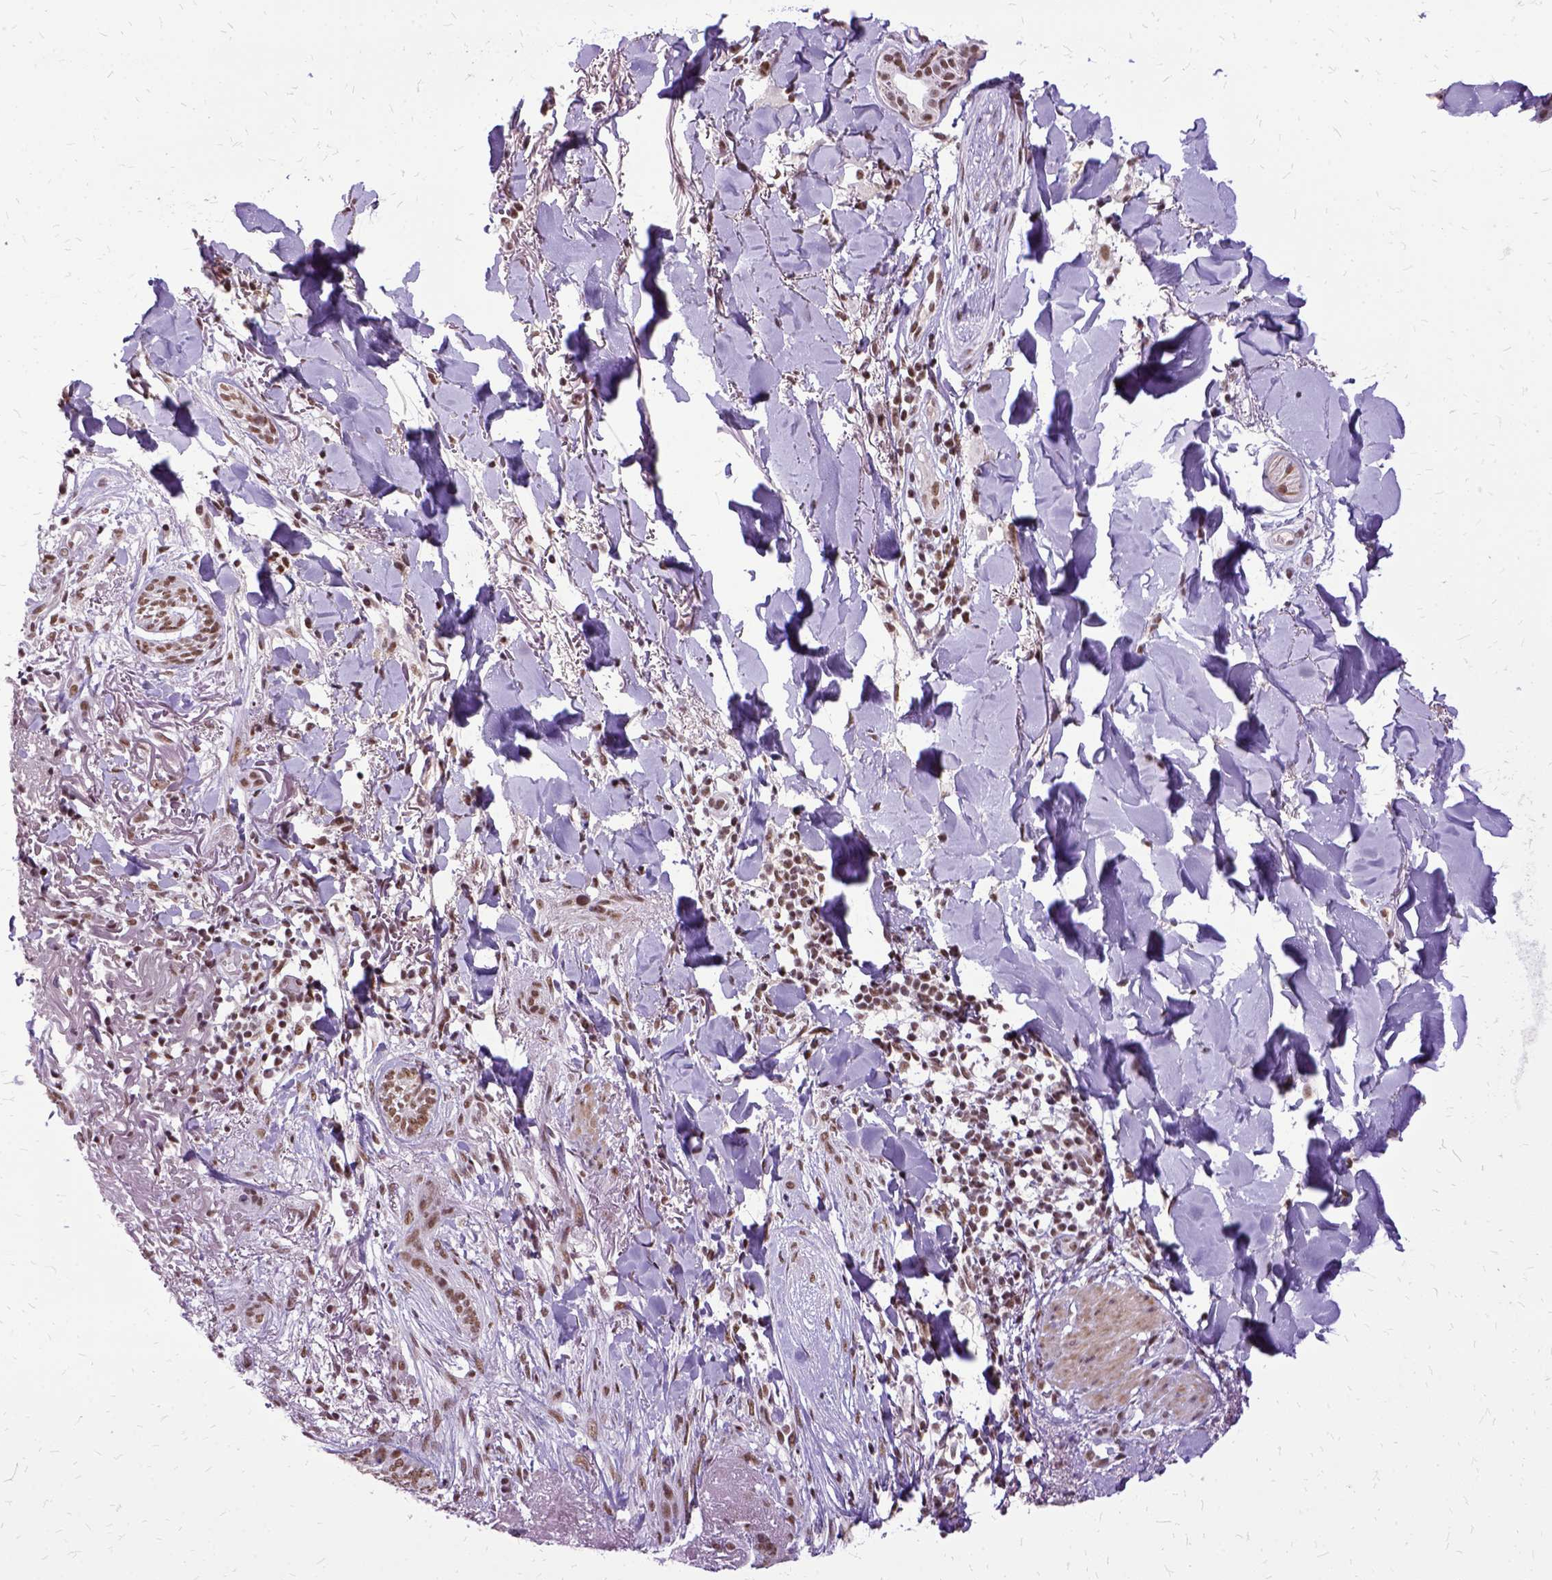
{"staining": {"intensity": "moderate", "quantity": ">75%", "location": "nuclear"}, "tissue": "skin cancer", "cell_type": "Tumor cells", "image_type": "cancer", "snomed": [{"axis": "morphology", "description": "Normal tissue, NOS"}, {"axis": "morphology", "description": "Basal cell carcinoma"}, {"axis": "topography", "description": "Skin"}], "caption": "Moderate nuclear protein positivity is seen in approximately >75% of tumor cells in skin basal cell carcinoma. (brown staining indicates protein expression, while blue staining denotes nuclei).", "gene": "SETD1A", "patient": {"sex": "male", "age": 84}}